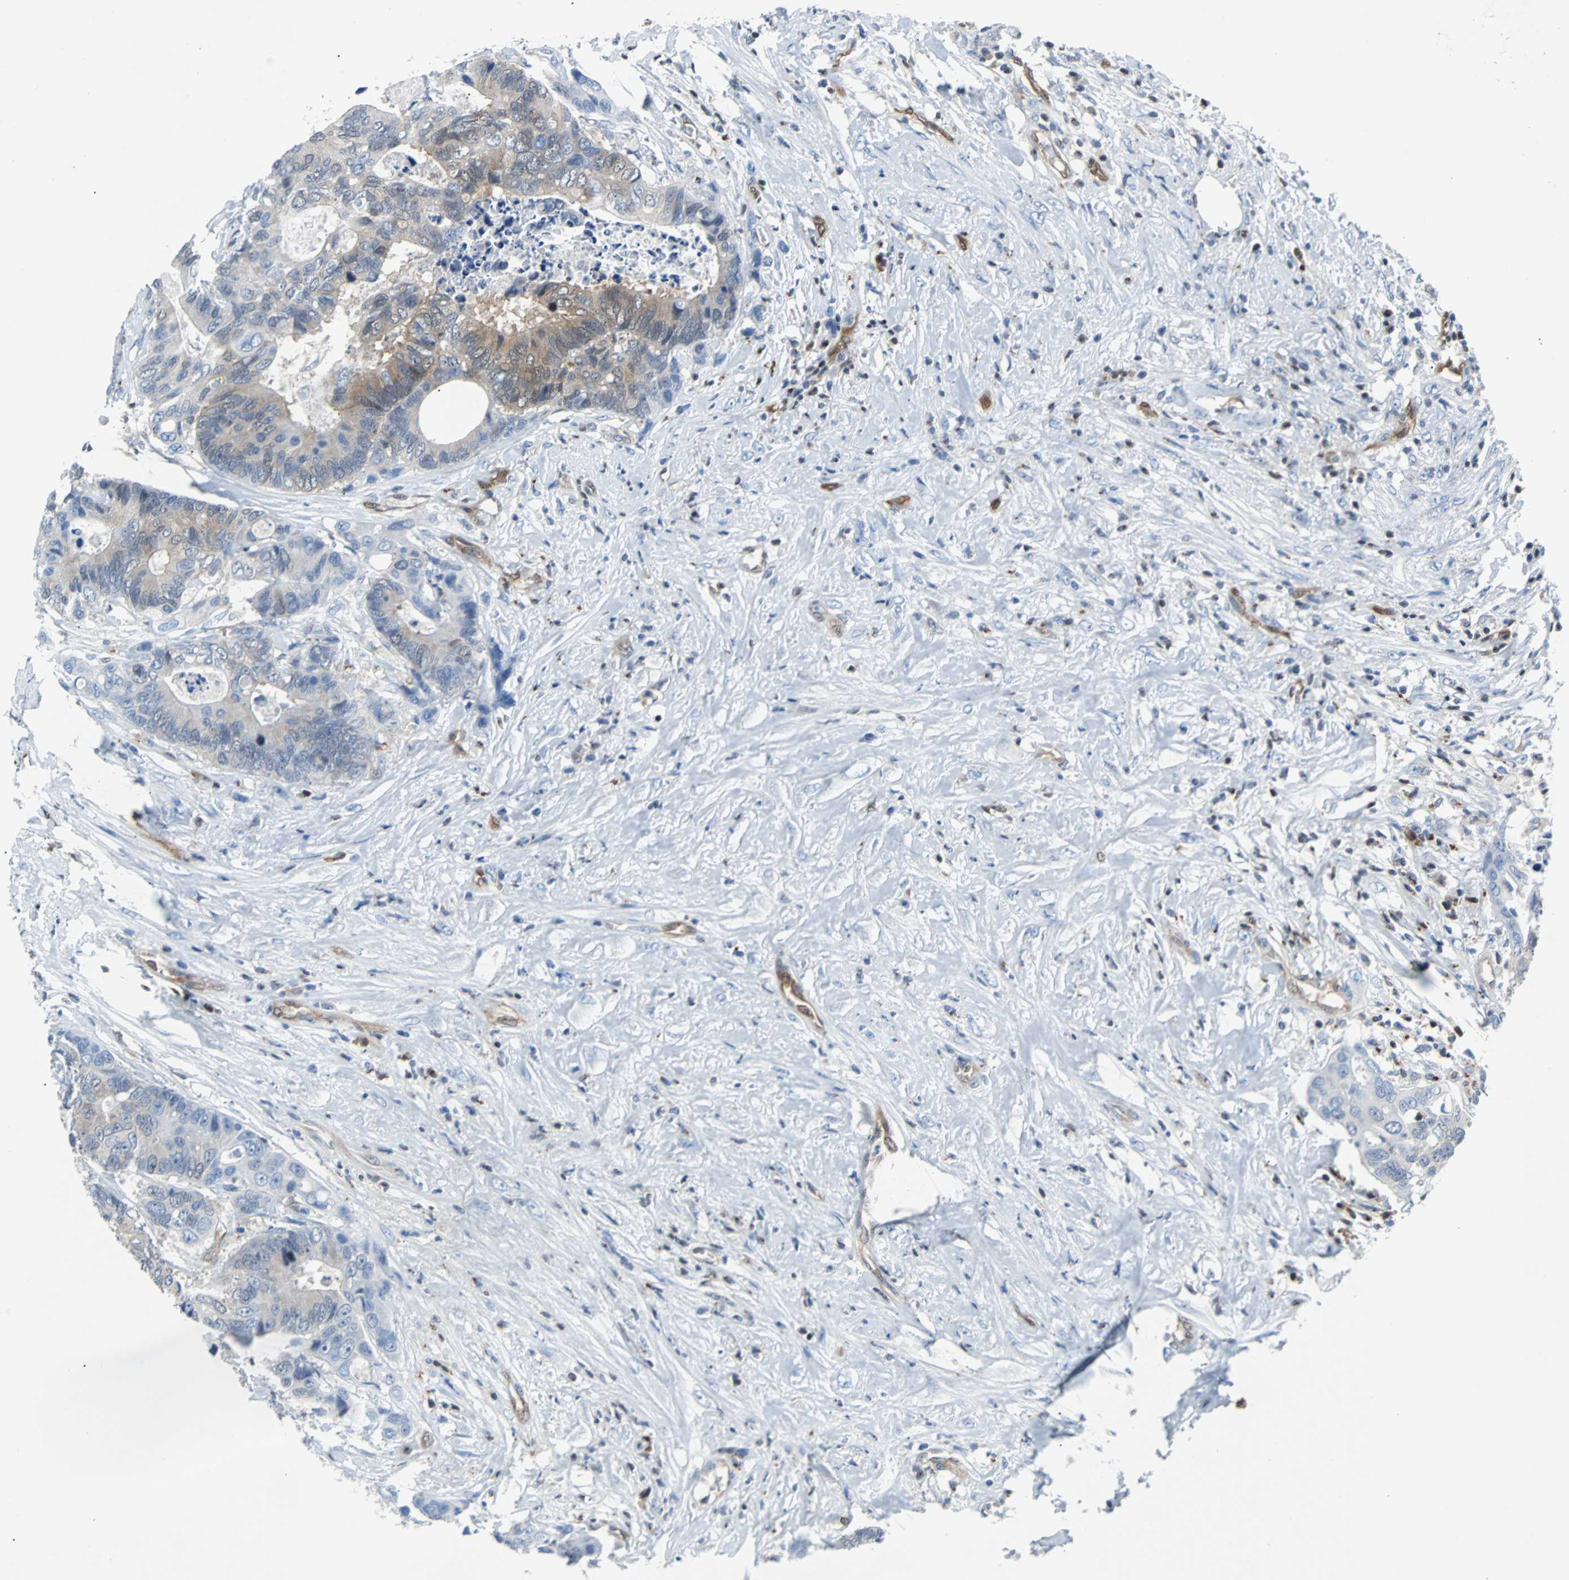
{"staining": {"intensity": "weak", "quantity": "<25%", "location": "cytoplasmic/membranous"}, "tissue": "colorectal cancer", "cell_type": "Tumor cells", "image_type": "cancer", "snomed": [{"axis": "morphology", "description": "Adenocarcinoma, NOS"}, {"axis": "topography", "description": "Rectum"}], "caption": "The immunohistochemistry histopathology image has no significant positivity in tumor cells of colorectal cancer (adenocarcinoma) tissue.", "gene": "MAP2K6", "patient": {"sex": "male", "age": 55}}